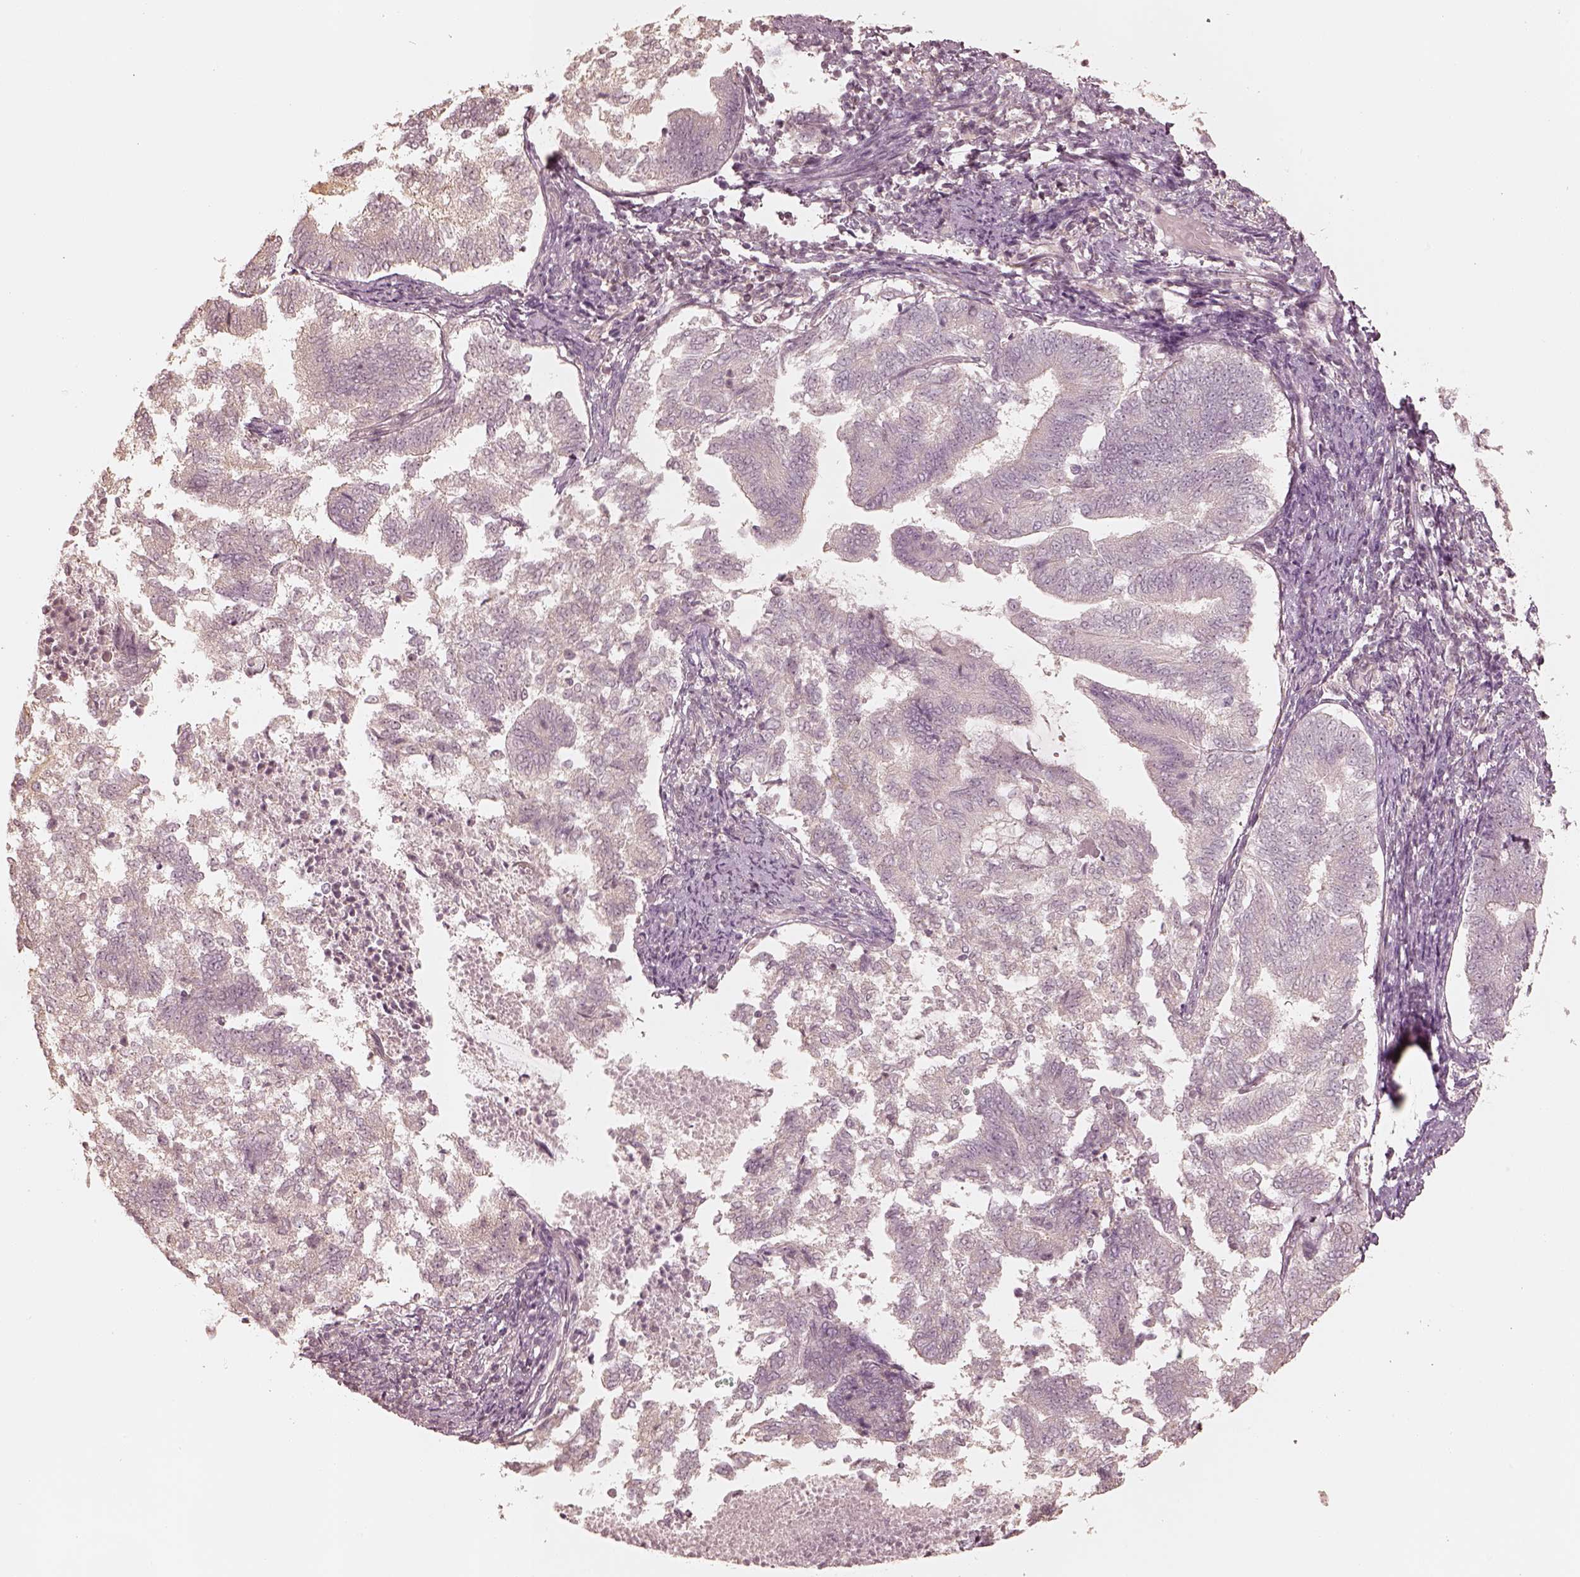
{"staining": {"intensity": "negative", "quantity": "none", "location": "none"}, "tissue": "endometrial cancer", "cell_type": "Tumor cells", "image_type": "cancer", "snomed": [{"axis": "morphology", "description": "Adenocarcinoma, NOS"}, {"axis": "topography", "description": "Endometrium"}], "caption": "There is no significant expression in tumor cells of endometrial cancer.", "gene": "KIF5C", "patient": {"sex": "female", "age": 65}}